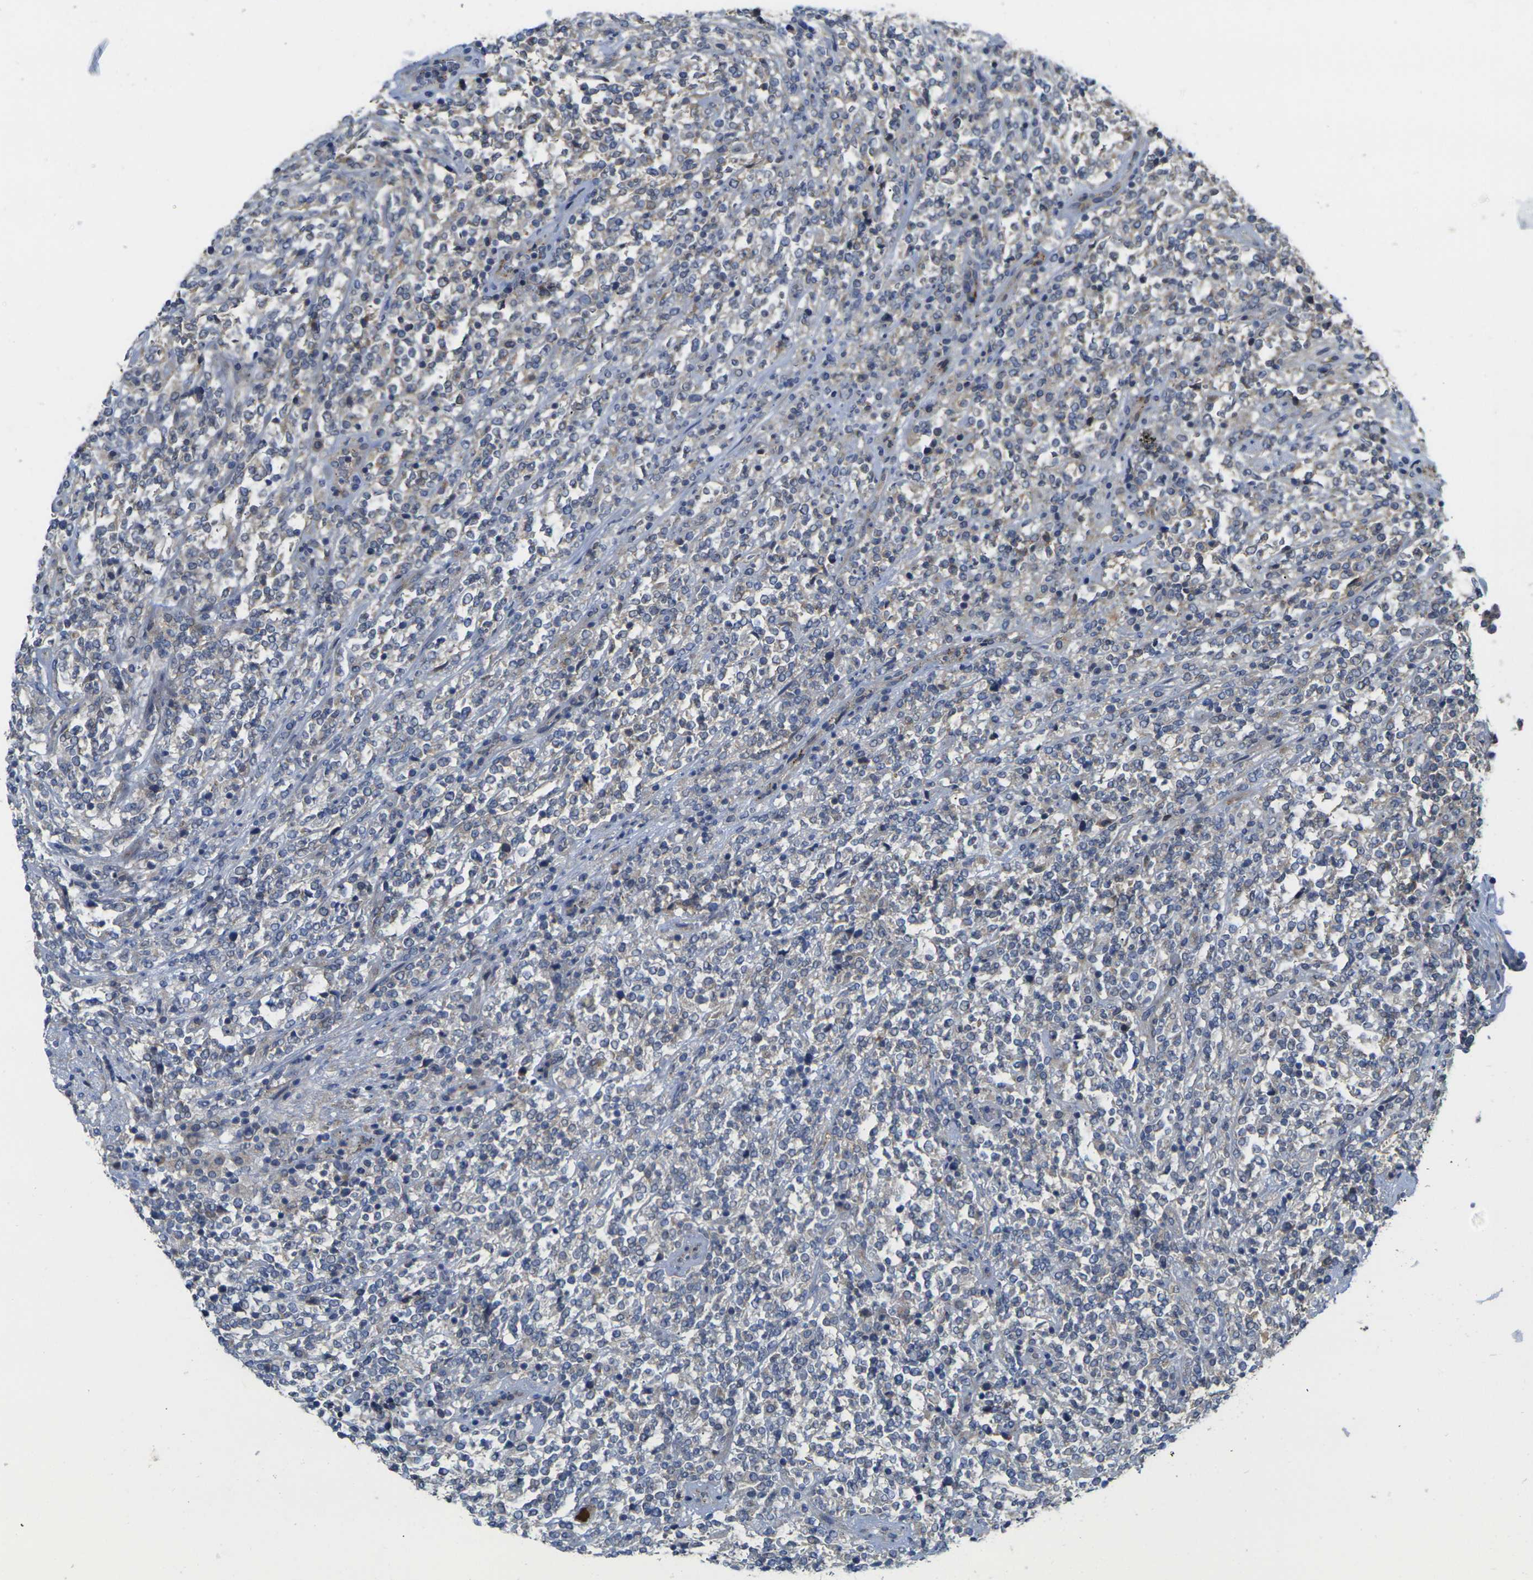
{"staining": {"intensity": "weak", "quantity": "<25%", "location": "cytoplasmic/membranous"}, "tissue": "lymphoma", "cell_type": "Tumor cells", "image_type": "cancer", "snomed": [{"axis": "morphology", "description": "Malignant lymphoma, non-Hodgkin's type, High grade"}, {"axis": "topography", "description": "Soft tissue"}], "caption": "This histopathology image is of lymphoma stained with immunohistochemistry to label a protein in brown with the nuclei are counter-stained blue. There is no positivity in tumor cells. (Stains: DAB (3,3'-diaminobenzidine) immunohistochemistry (IHC) with hematoxylin counter stain, Microscopy: brightfield microscopy at high magnification).", "gene": "GNA12", "patient": {"sex": "male", "age": 18}}